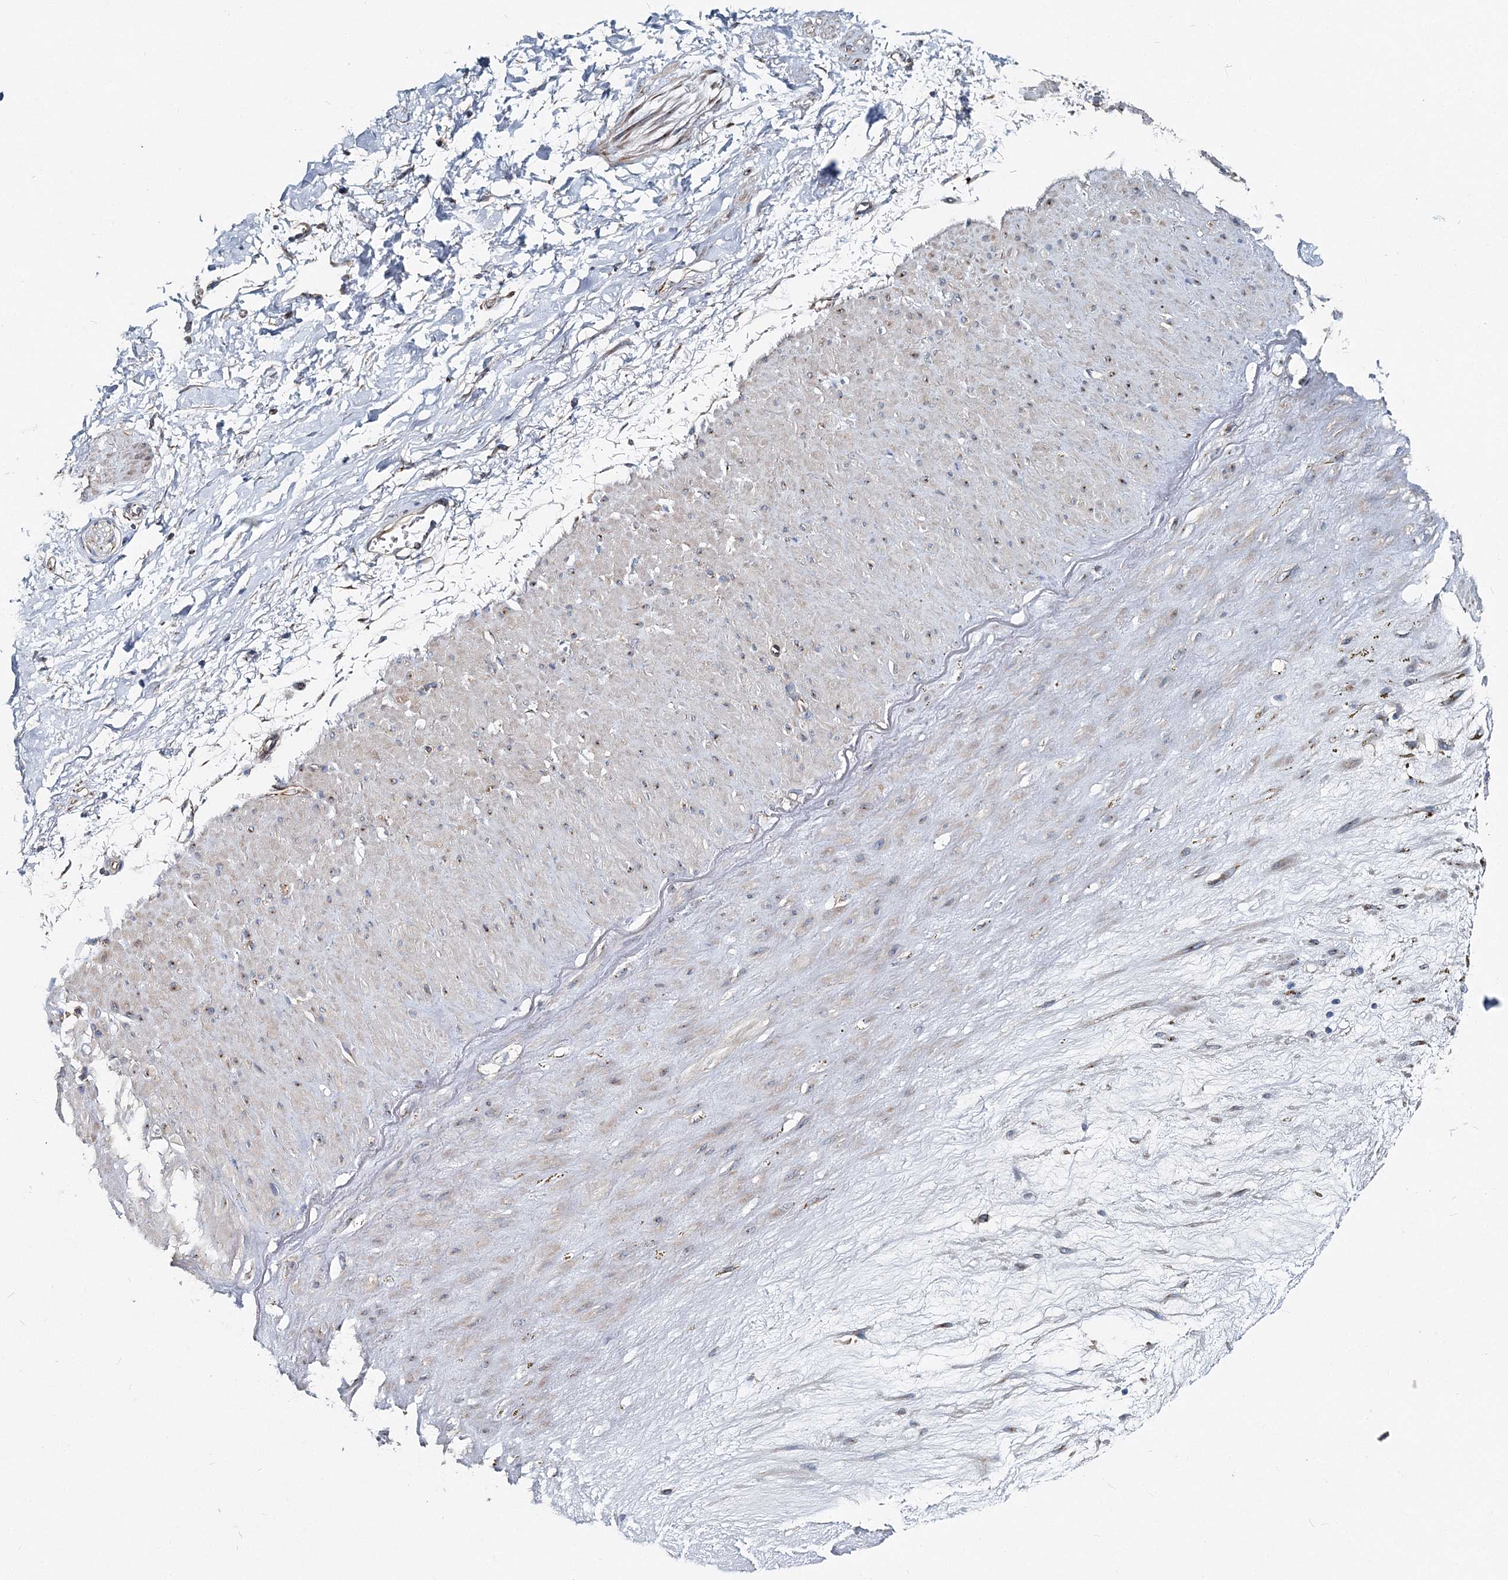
{"staining": {"intensity": "negative", "quantity": "none", "location": "none"}, "tissue": "adipose tissue", "cell_type": "Adipocytes", "image_type": "normal", "snomed": [{"axis": "morphology", "description": "Normal tissue, NOS"}, {"axis": "topography", "description": "Soft tissue"}], "caption": "Protein analysis of benign adipose tissue reveals no significant positivity in adipocytes.", "gene": "MPHOSPH9", "patient": {"sex": "male", "age": 72}}